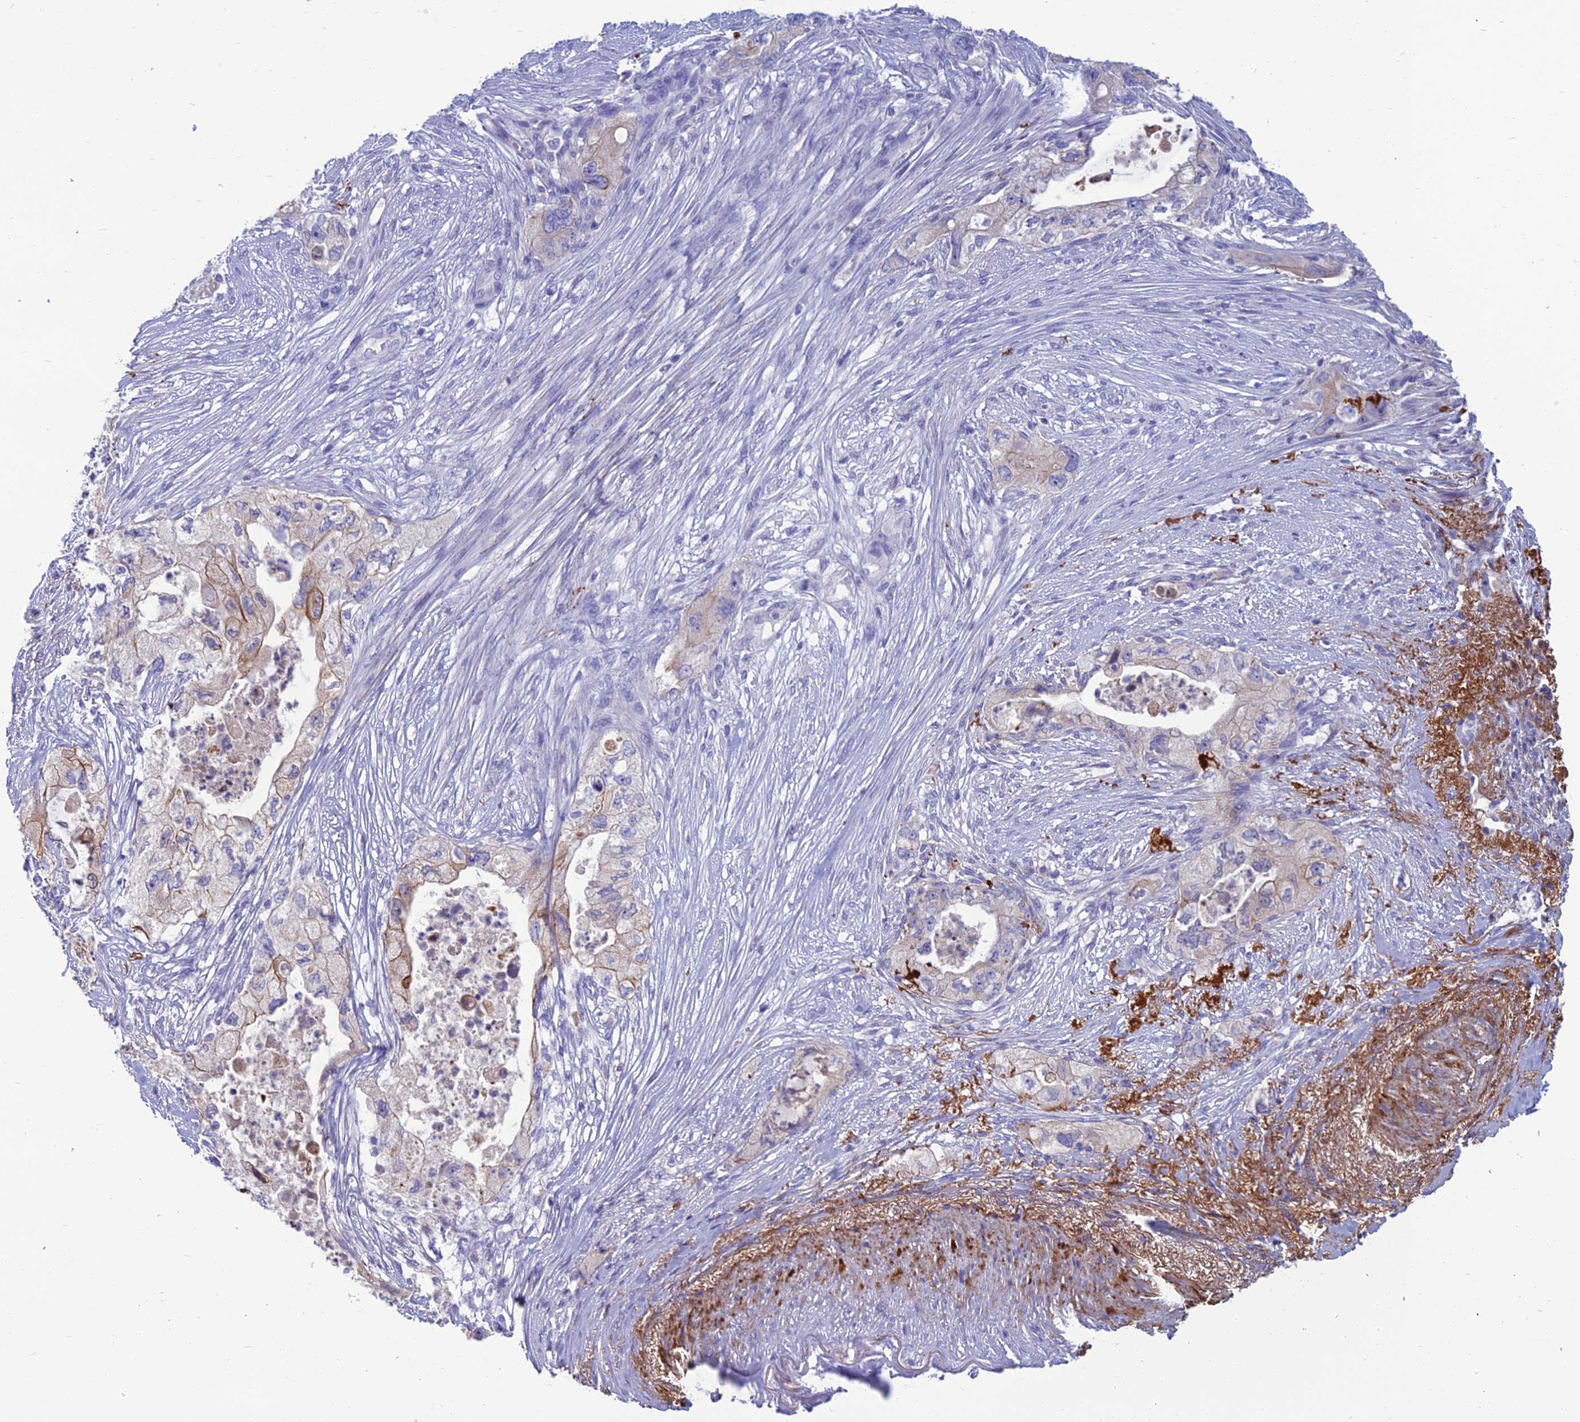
{"staining": {"intensity": "strong", "quantity": "<25%", "location": "cytoplasmic/membranous"}, "tissue": "pancreatic cancer", "cell_type": "Tumor cells", "image_type": "cancer", "snomed": [{"axis": "morphology", "description": "Adenocarcinoma, NOS"}, {"axis": "topography", "description": "Pancreas"}], "caption": "The micrograph displays a brown stain indicating the presence of a protein in the cytoplasmic/membranous of tumor cells in pancreatic adenocarcinoma.", "gene": "SPTLC3", "patient": {"sex": "female", "age": 73}}